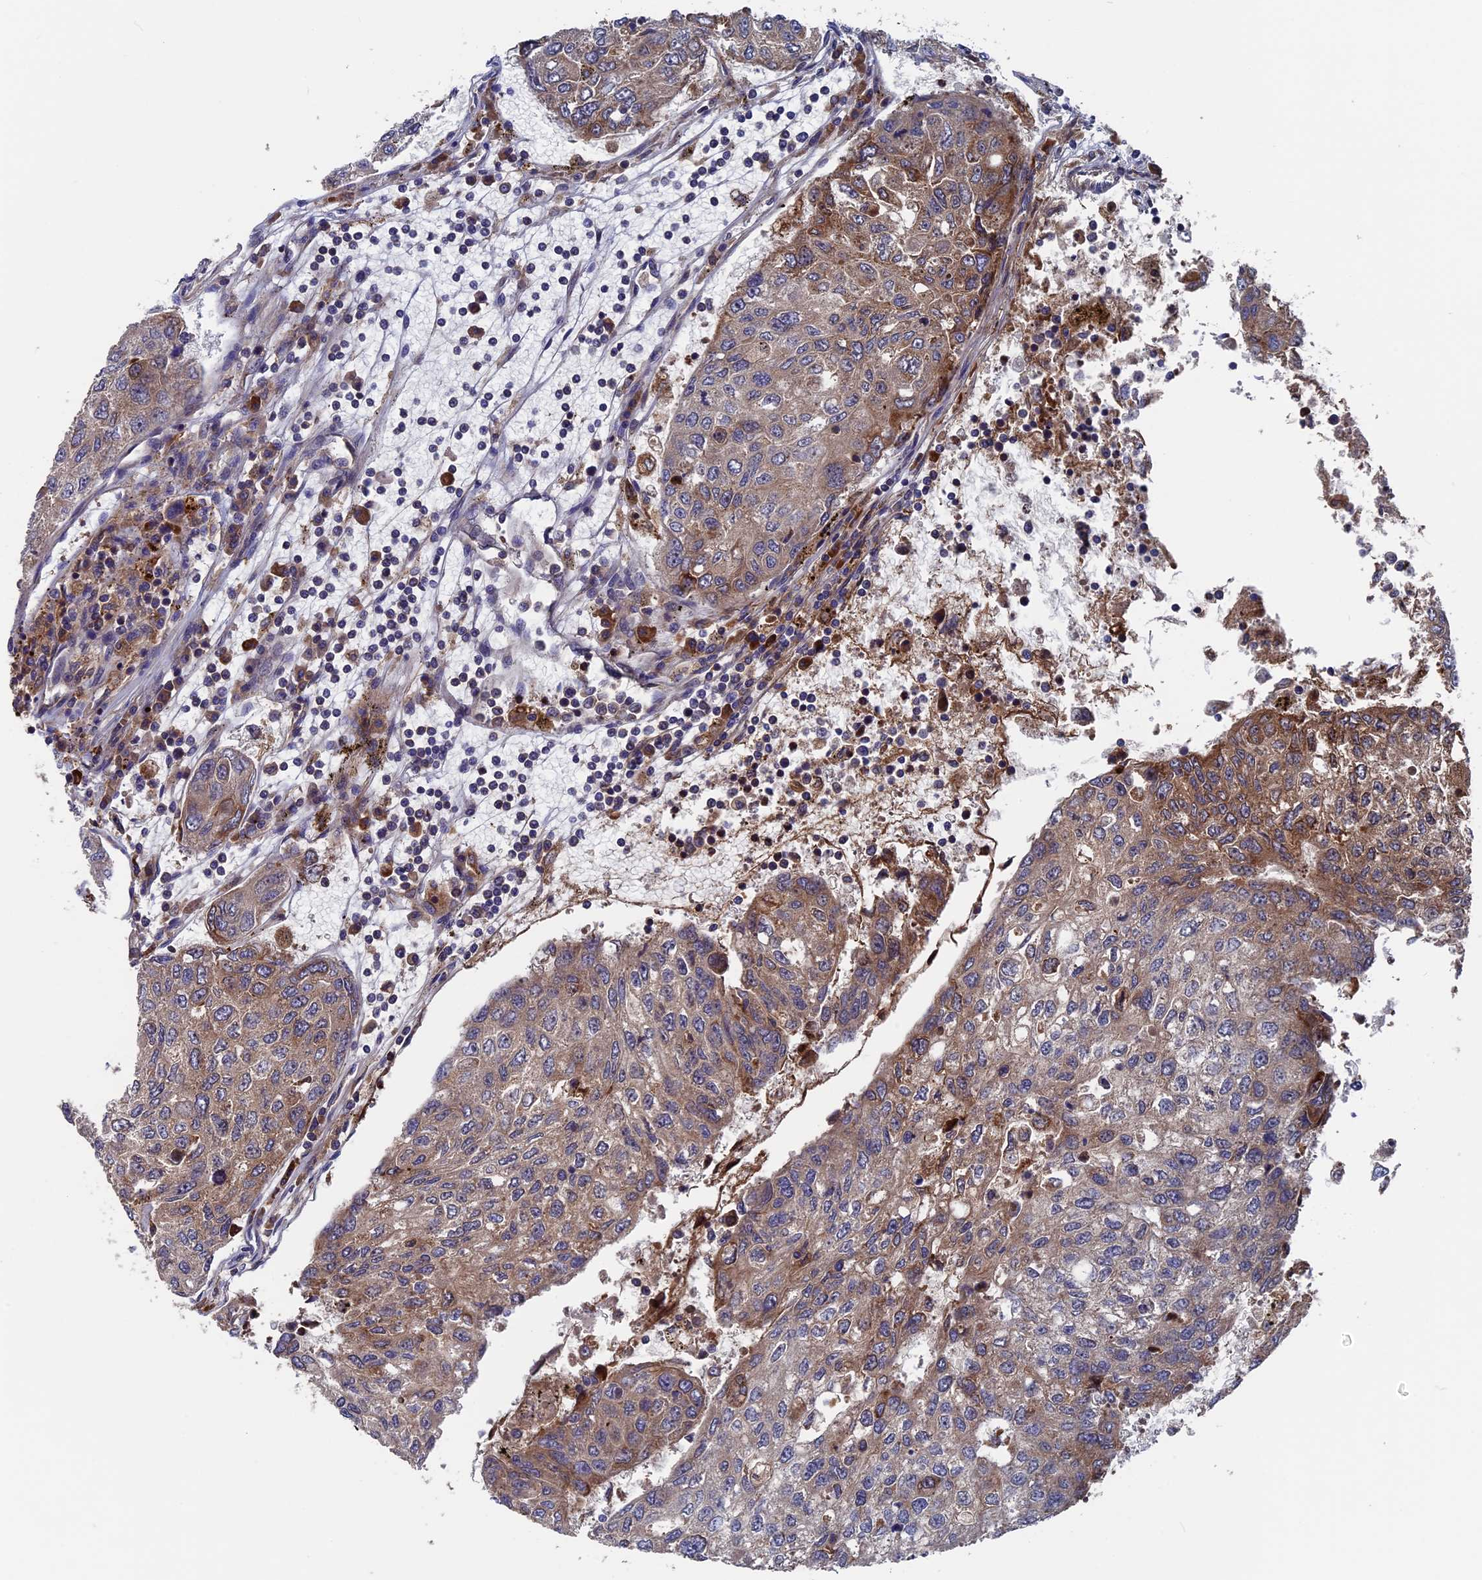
{"staining": {"intensity": "moderate", "quantity": "25%-75%", "location": "cytoplasmic/membranous"}, "tissue": "urothelial cancer", "cell_type": "Tumor cells", "image_type": "cancer", "snomed": [{"axis": "morphology", "description": "Urothelial carcinoma, High grade"}, {"axis": "topography", "description": "Lymph node"}, {"axis": "topography", "description": "Urinary bladder"}], "caption": "Urothelial cancer was stained to show a protein in brown. There is medium levels of moderate cytoplasmic/membranous expression in about 25%-75% of tumor cells.", "gene": "DNAJC3", "patient": {"sex": "male", "age": 51}}